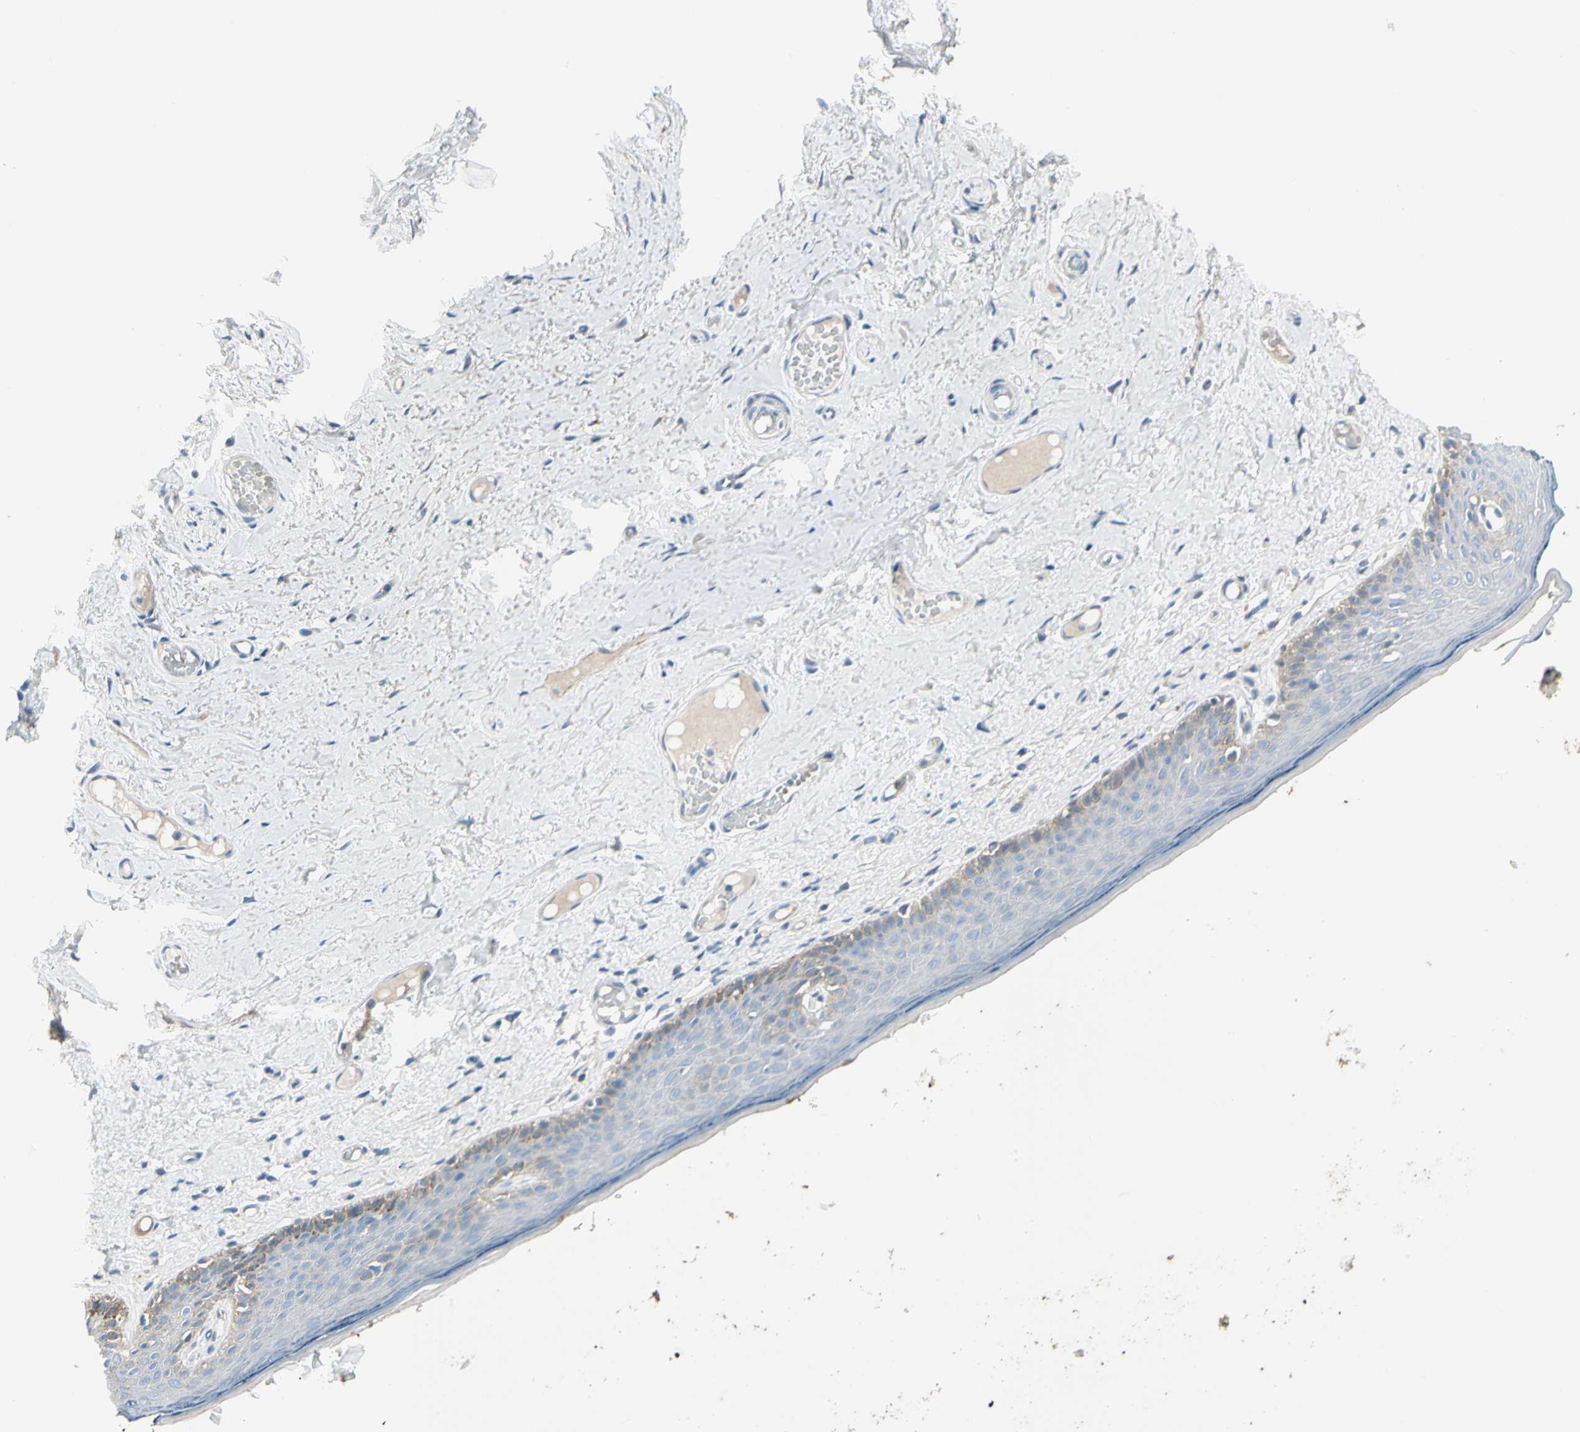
{"staining": {"intensity": "moderate", "quantity": "<25%", "location": "cytoplasmic/membranous"}, "tissue": "skin", "cell_type": "Epidermal cells", "image_type": "normal", "snomed": [{"axis": "morphology", "description": "Normal tissue, NOS"}, {"axis": "topography", "description": "Vulva"}], "caption": "Skin was stained to show a protein in brown. There is low levels of moderate cytoplasmic/membranous staining in about <25% of epidermal cells. The protein is shown in brown color, while the nuclei are stained blue.", "gene": "PIGR", "patient": {"sex": "female", "age": 54}}